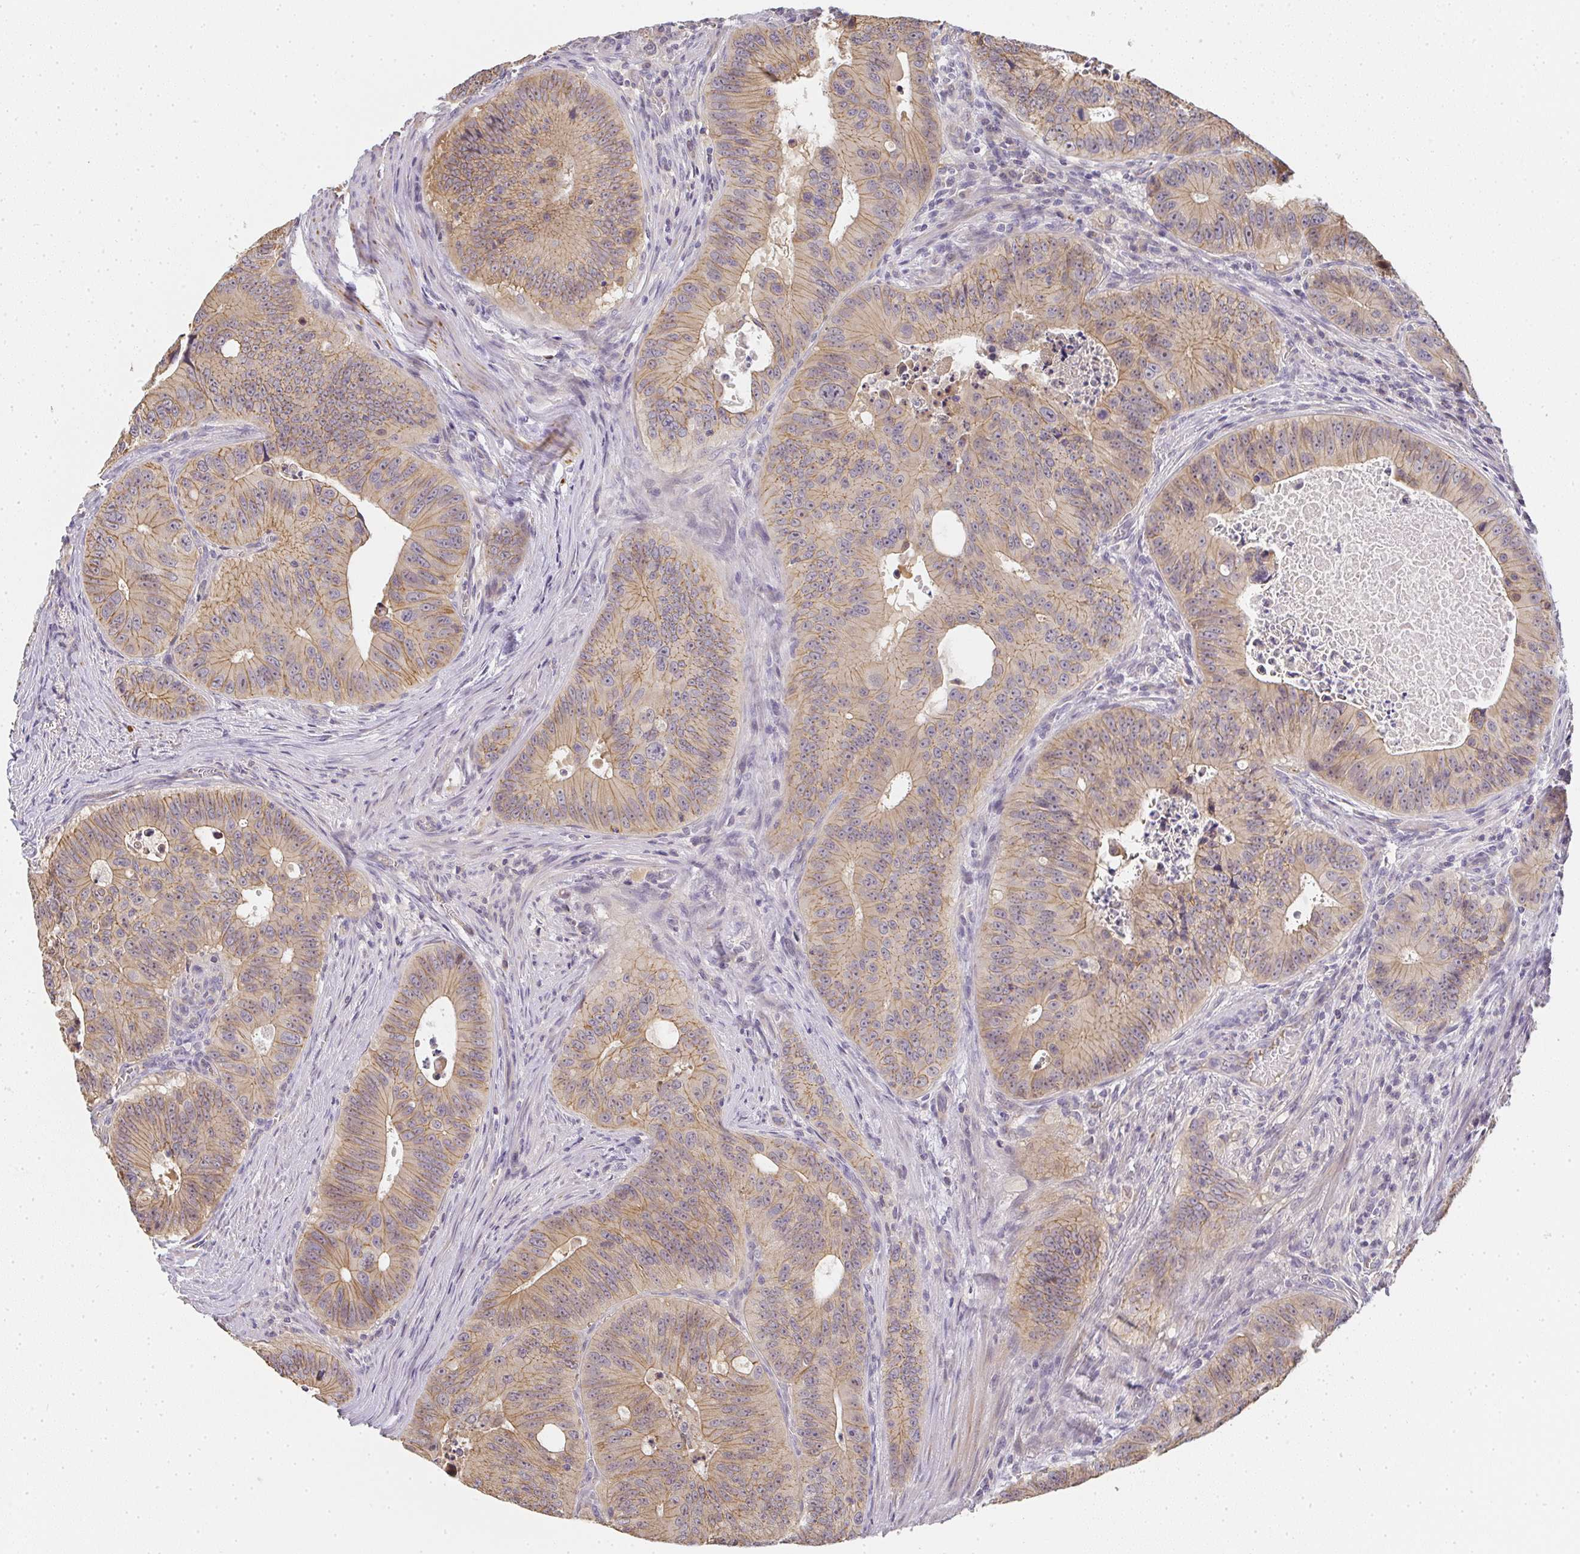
{"staining": {"intensity": "weak", "quantity": ">75%", "location": "cytoplasmic/membranous"}, "tissue": "colorectal cancer", "cell_type": "Tumor cells", "image_type": "cancer", "snomed": [{"axis": "morphology", "description": "Adenocarcinoma, NOS"}, {"axis": "topography", "description": "Colon"}], "caption": "A brown stain shows weak cytoplasmic/membranous staining of a protein in human colorectal cancer tumor cells.", "gene": "SLC35B3", "patient": {"sex": "male", "age": 62}}